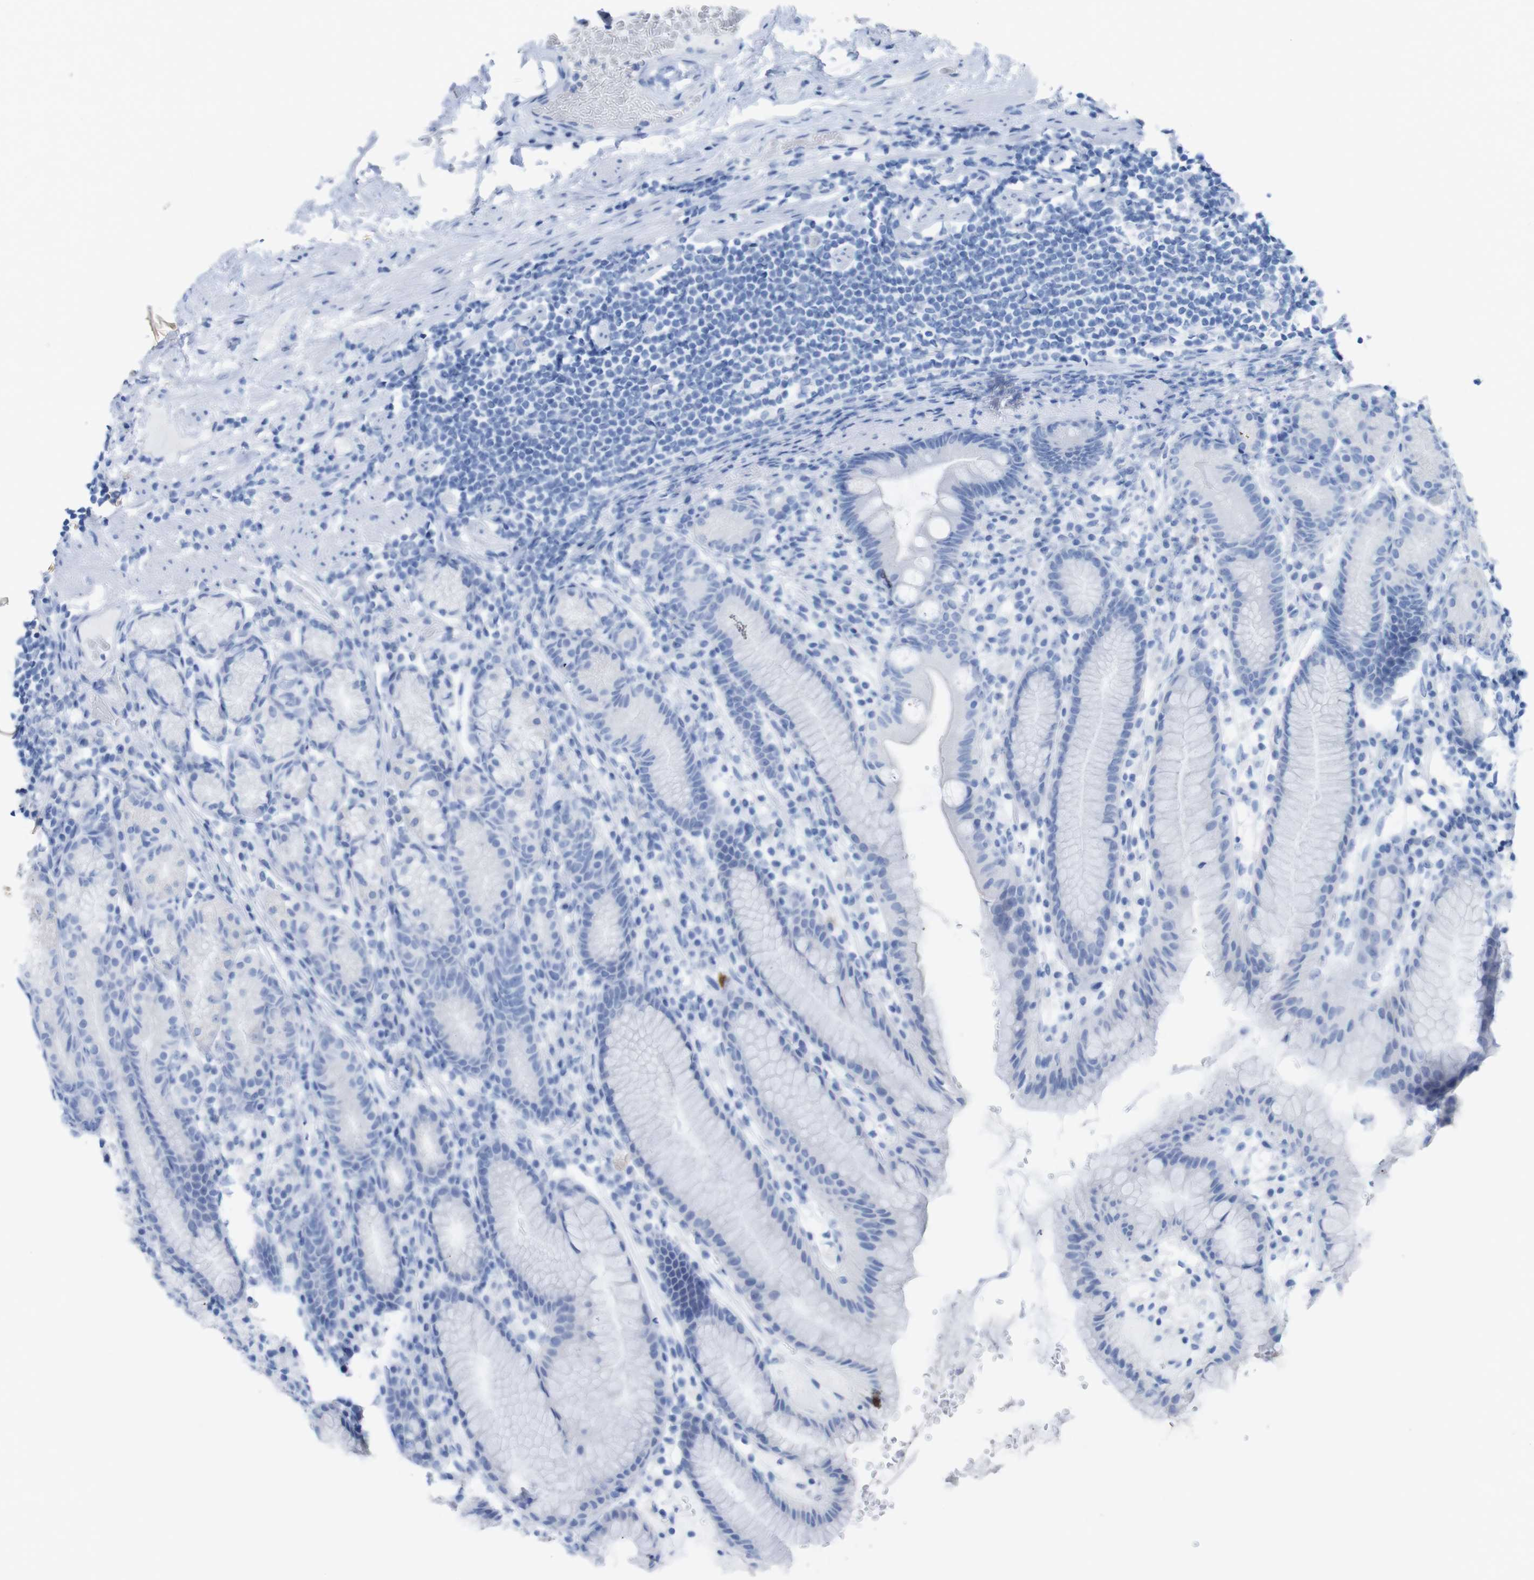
{"staining": {"intensity": "weak", "quantity": "<25%", "location": "cytoplasmic/membranous"}, "tissue": "stomach", "cell_type": "Glandular cells", "image_type": "normal", "snomed": [{"axis": "morphology", "description": "Normal tissue, NOS"}, {"axis": "topography", "description": "Stomach, lower"}], "caption": "Immunohistochemistry (IHC) histopathology image of normal human stomach stained for a protein (brown), which displays no staining in glandular cells. (DAB immunohistochemistry, high magnification).", "gene": "MYH7", "patient": {"sex": "male", "age": 52}}